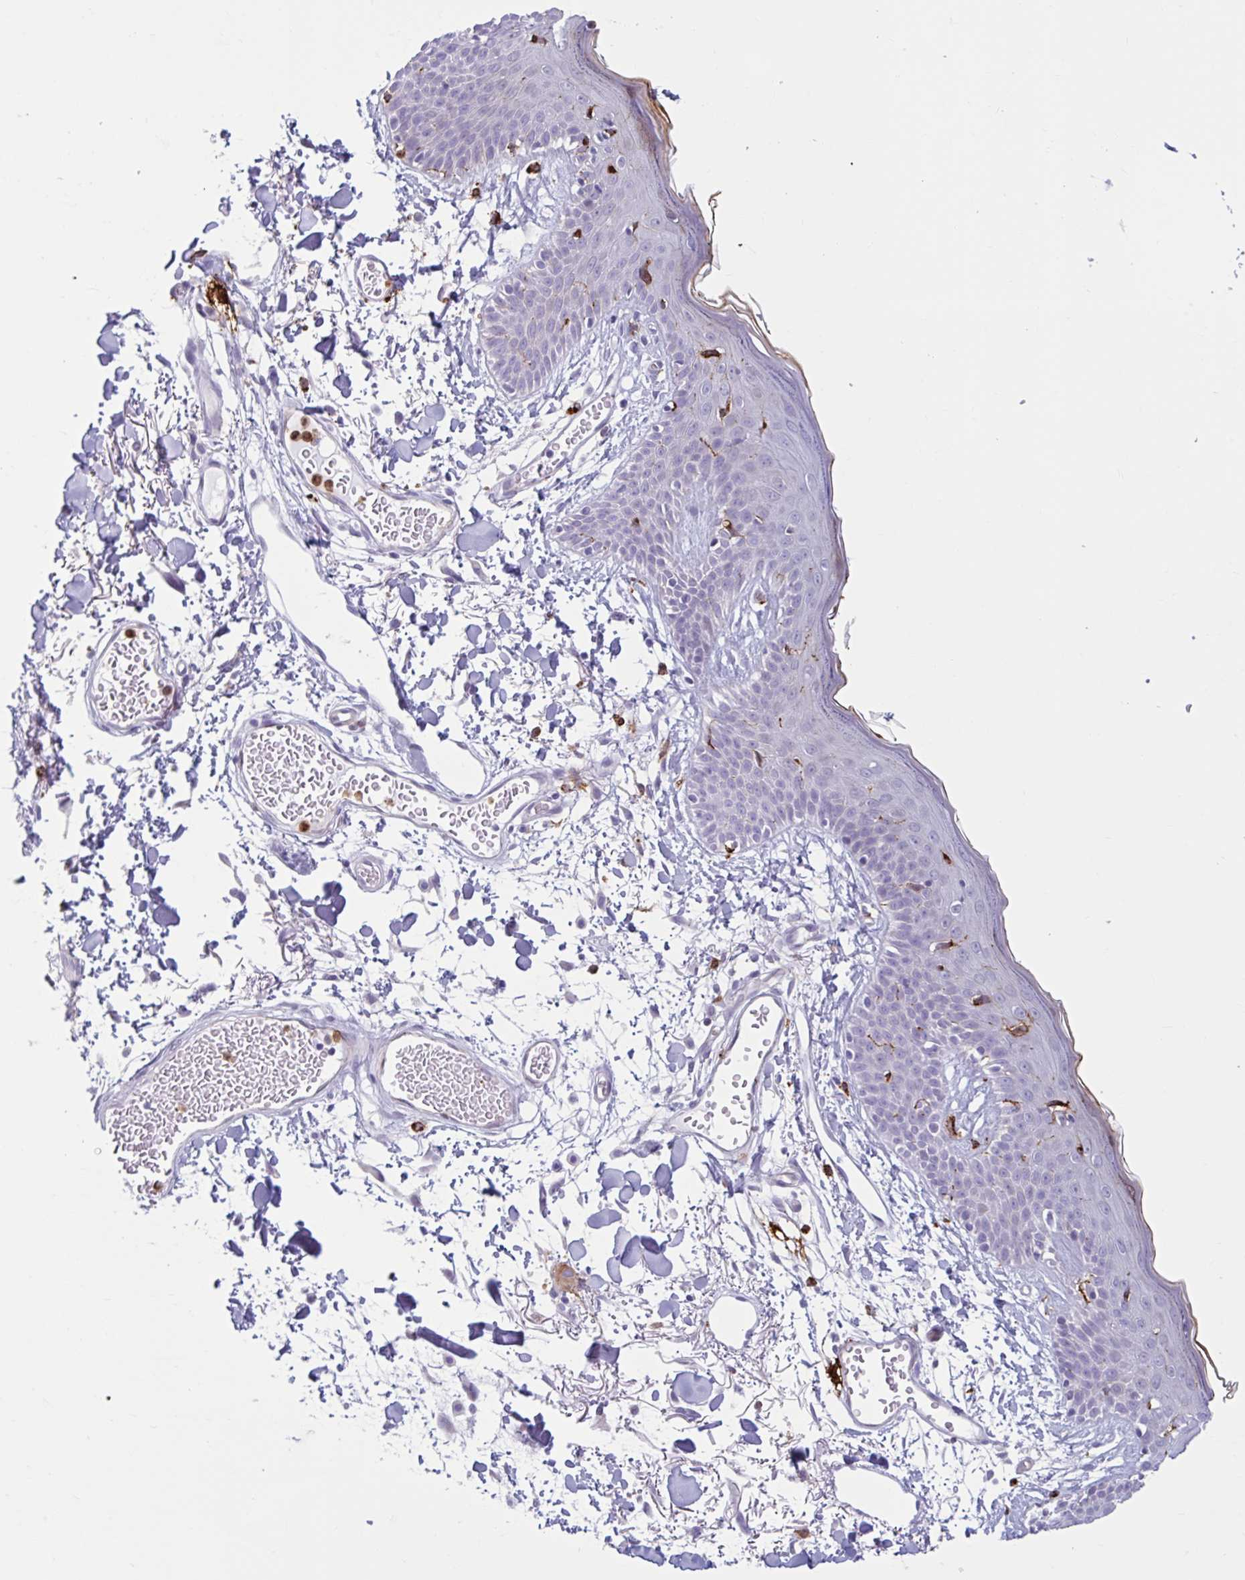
{"staining": {"intensity": "negative", "quantity": "none", "location": "none"}, "tissue": "skin", "cell_type": "Fibroblasts", "image_type": "normal", "snomed": [{"axis": "morphology", "description": "Normal tissue, NOS"}, {"axis": "topography", "description": "Skin"}], "caption": "A high-resolution histopathology image shows immunohistochemistry staining of benign skin, which shows no significant expression in fibroblasts.", "gene": "CEP120", "patient": {"sex": "male", "age": 79}}